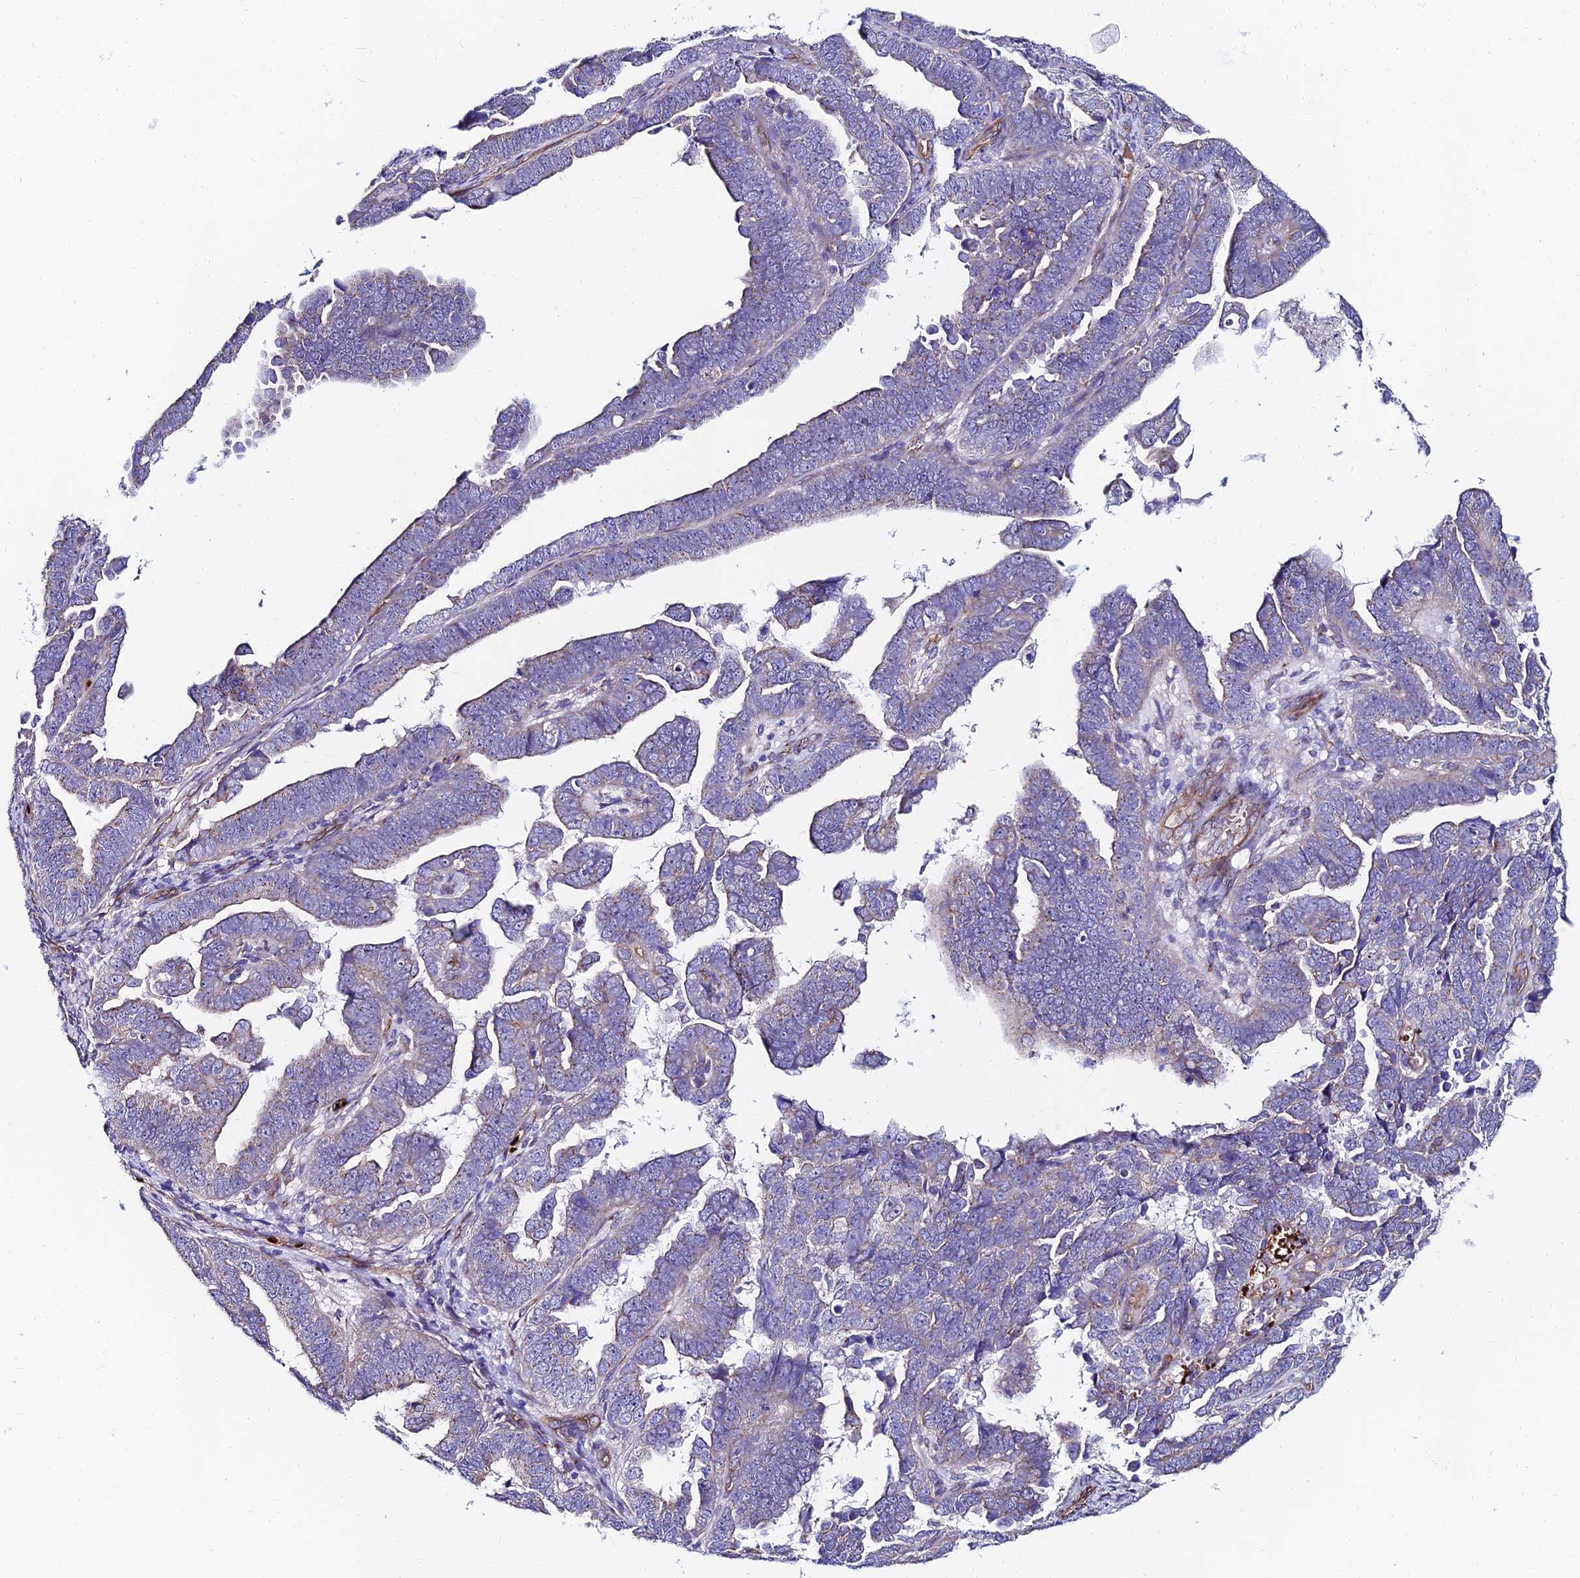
{"staining": {"intensity": "negative", "quantity": "none", "location": "none"}, "tissue": "endometrial cancer", "cell_type": "Tumor cells", "image_type": "cancer", "snomed": [{"axis": "morphology", "description": "Adenocarcinoma, NOS"}, {"axis": "topography", "description": "Endometrium"}], "caption": "High power microscopy photomicrograph of an immunohistochemistry photomicrograph of endometrial cancer, revealing no significant staining in tumor cells.", "gene": "ADGRF3", "patient": {"sex": "female", "age": 75}}